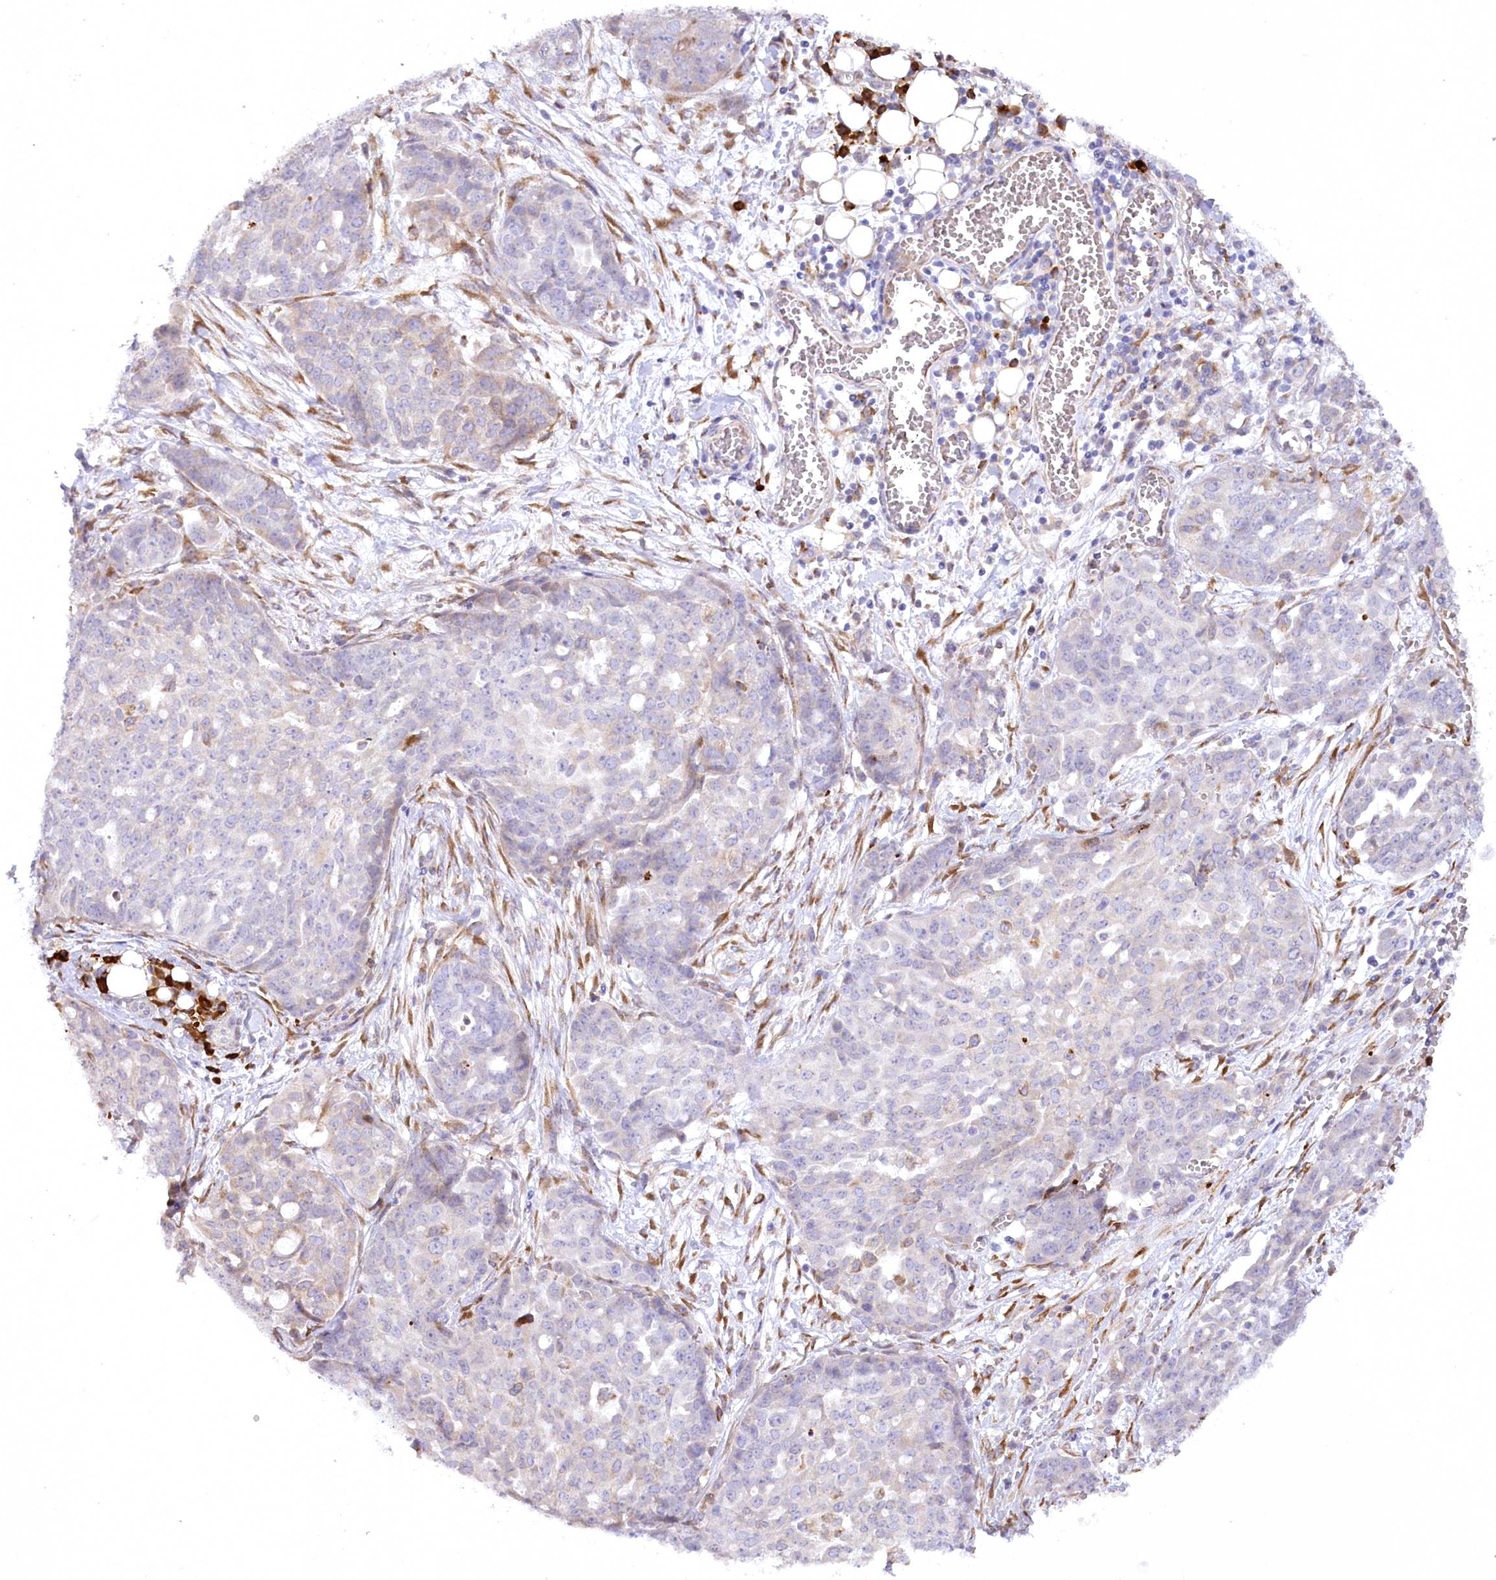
{"staining": {"intensity": "negative", "quantity": "none", "location": "none"}, "tissue": "ovarian cancer", "cell_type": "Tumor cells", "image_type": "cancer", "snomed": [{"axis": "morphology", "description": "Cystadenocarcinoma, serous, NOS"}, {"axis": "topography", "description": "Soft tissue"}, {"axis": "topography", "description": "Ovary"}], "caption": "Tumor cells are negative for protein expression in human ovarian cancer.", "gene": "NCKAP5", "patient": {"sex": "female", "age": 57}}